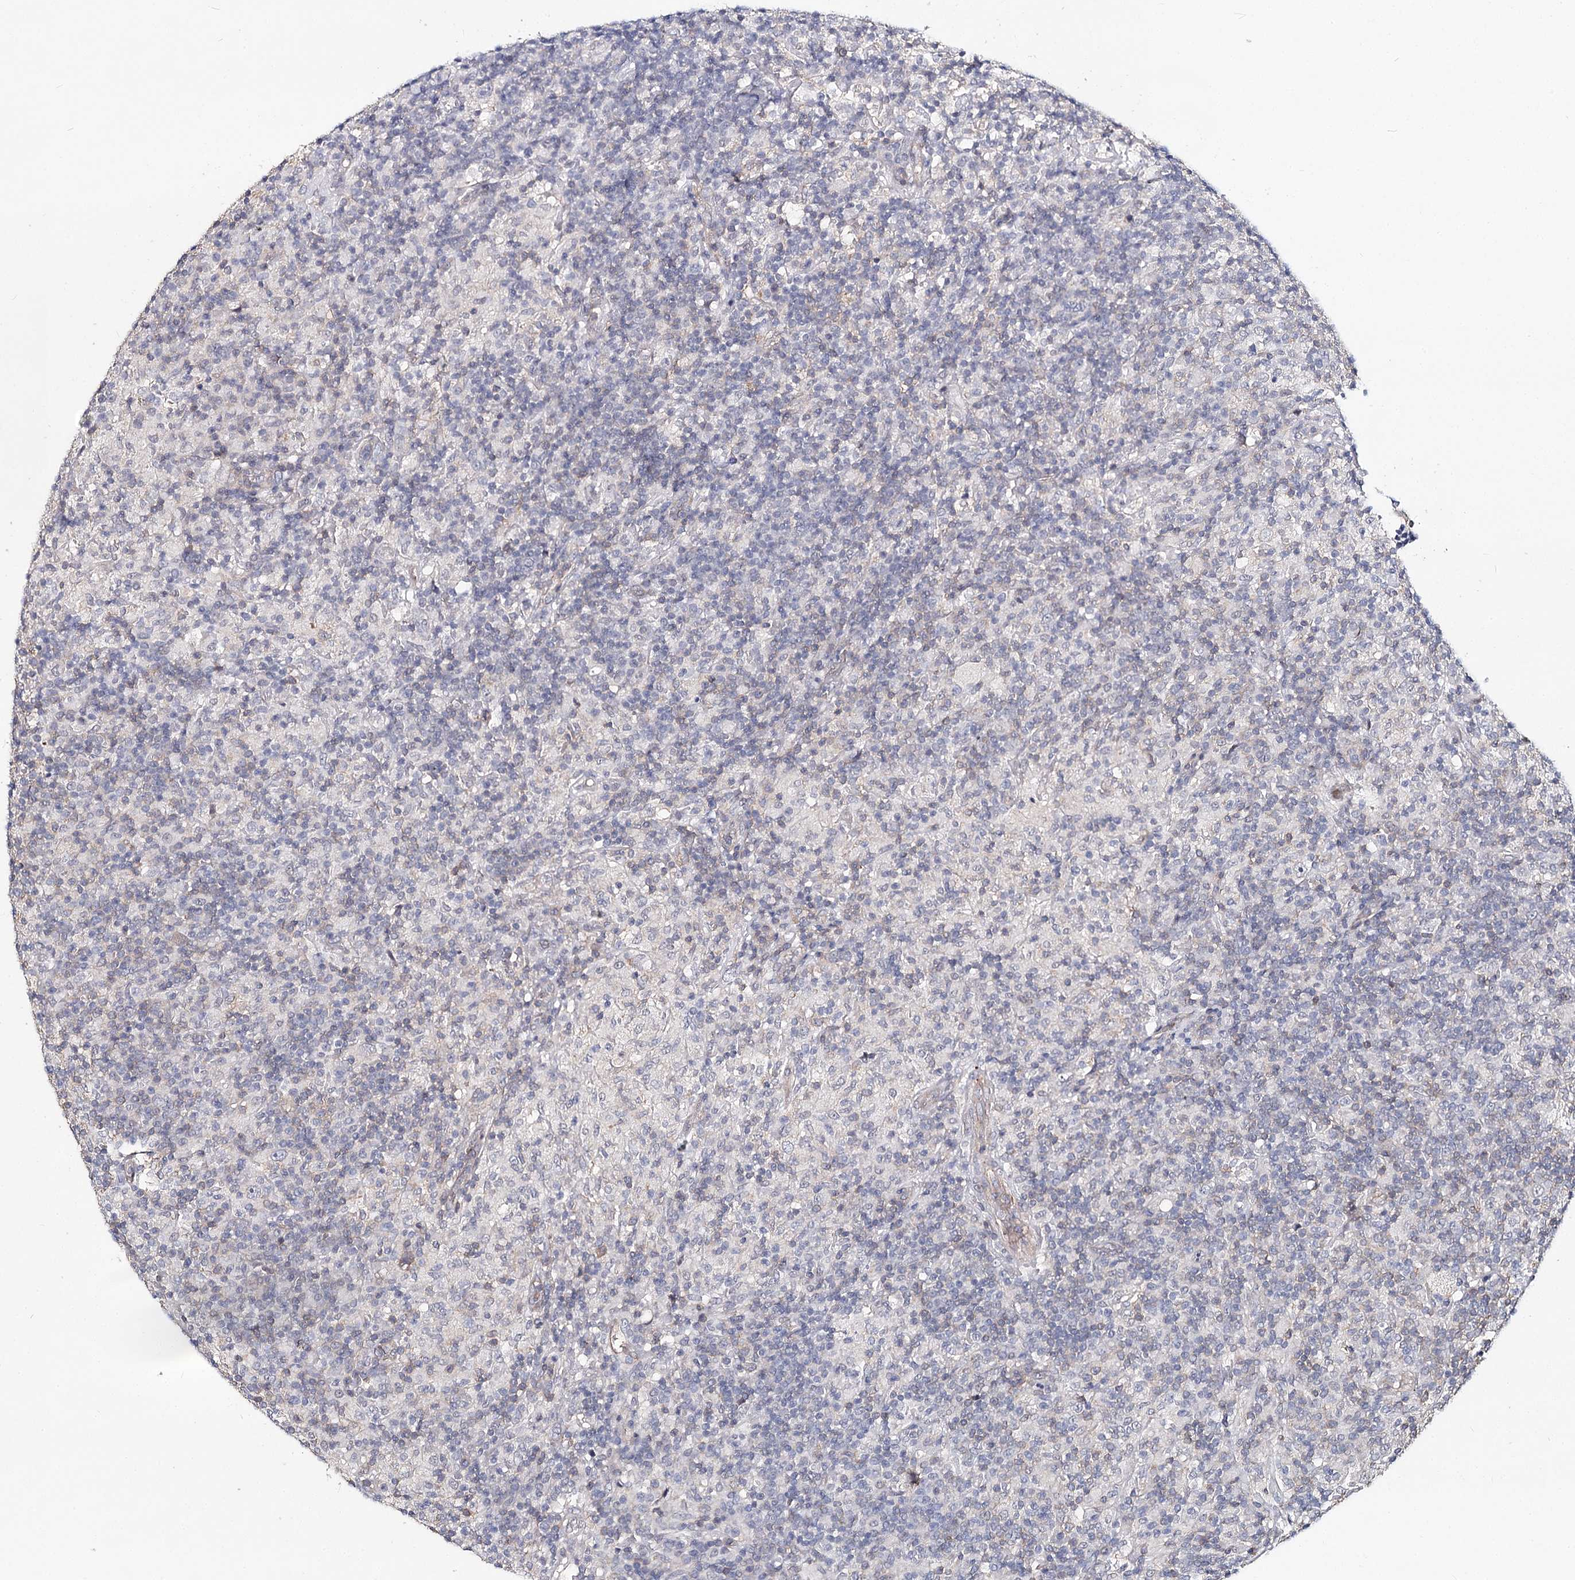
{"staining": {"intensity": "negative", "quantity": "none", "location": "none"}, "tissue": "lymphoma", "cell_type": "Tumor cells", "image_type": "cancer", "snomed": [{"axis": "morphology", "description": "Hodgkin's disease, NOS"}, {"axis": "topography", "description": "Lymph node"}], "caption": "Immunohistochemistry (IHC) of lymphoma exhibits no staining in tumor cells.", "gene": "TMEM218", "patient": {"sex": "male", "age": 70}}